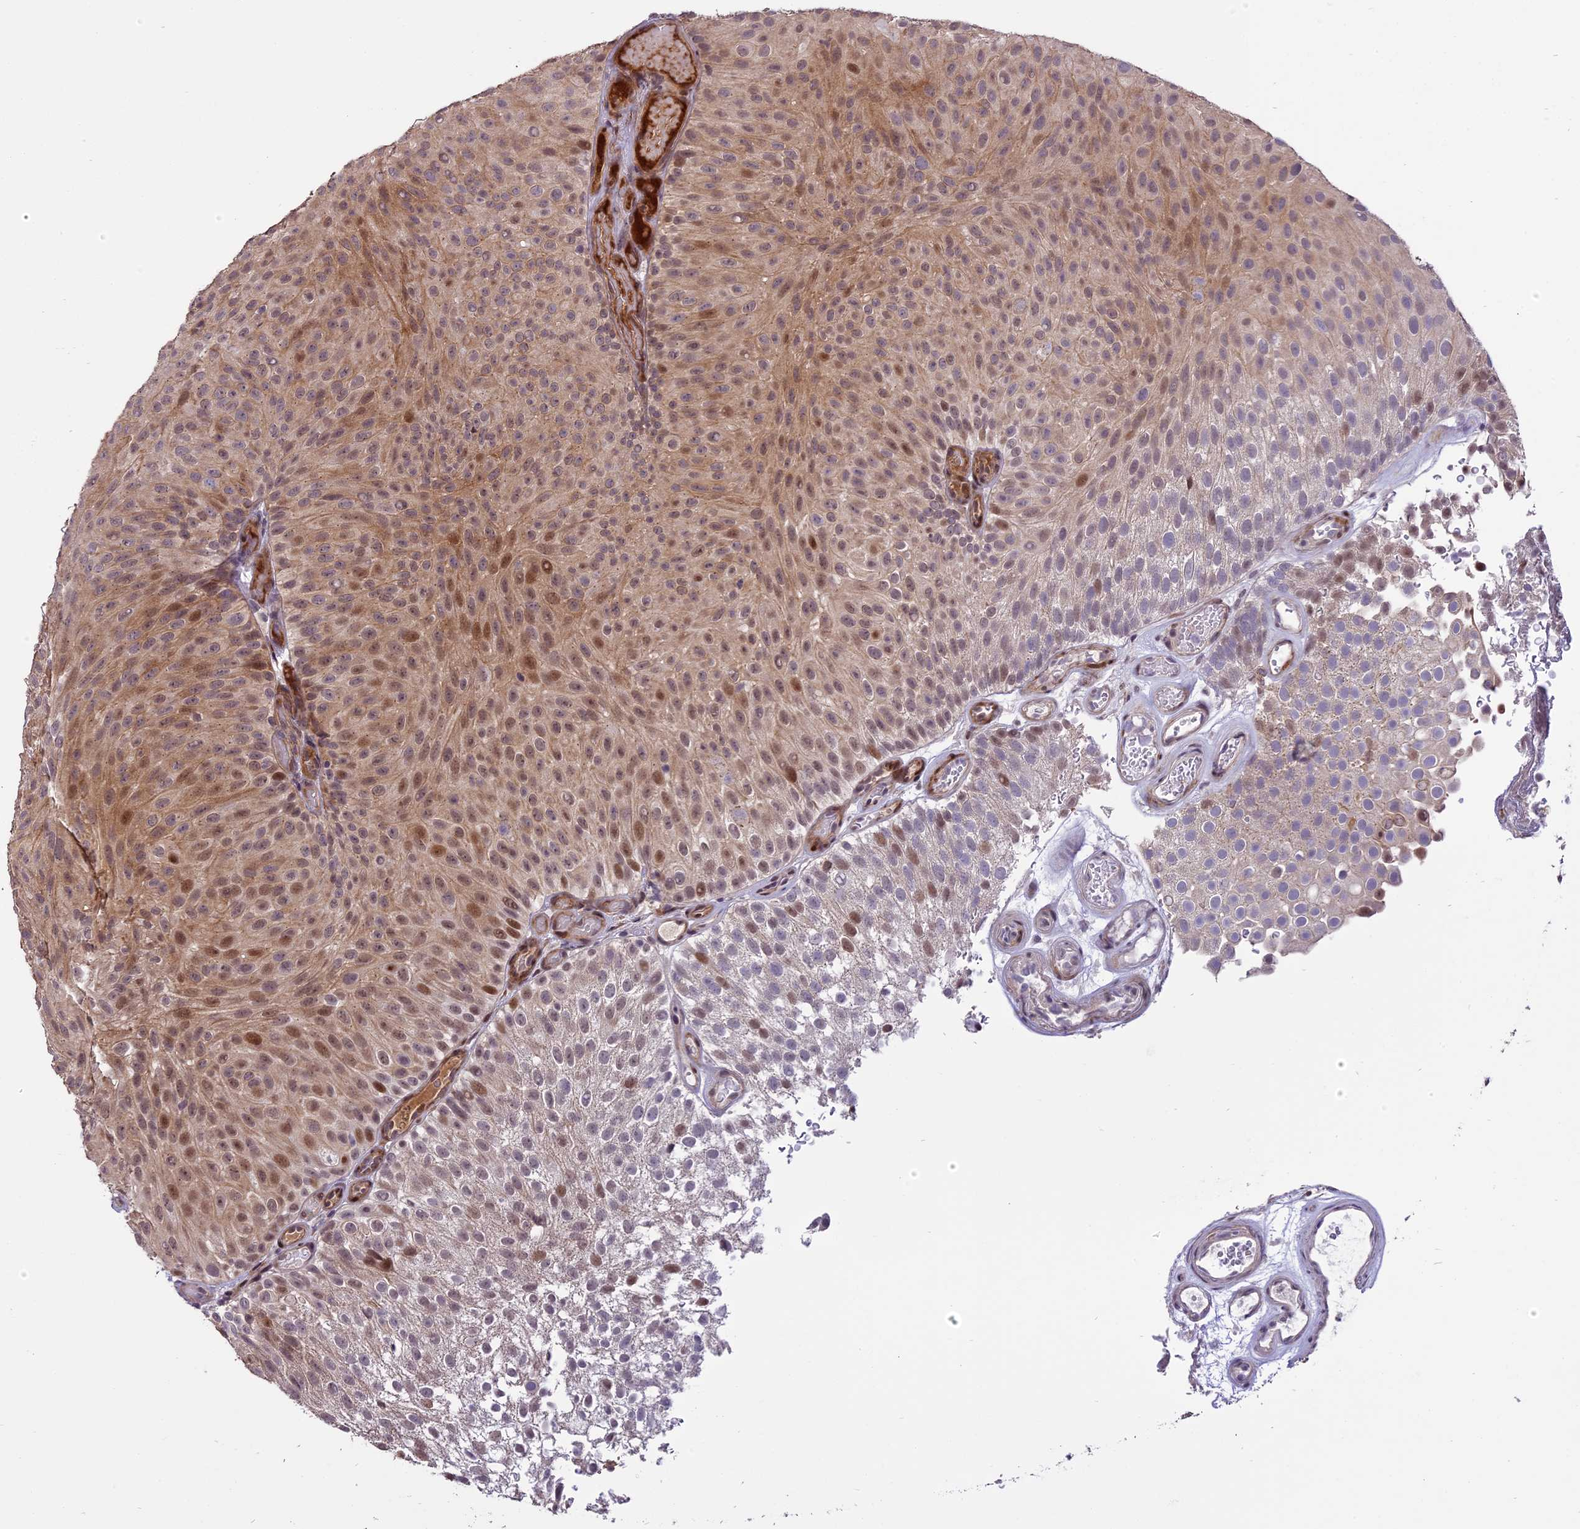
{"staining": {"intensity": "moderate", "quantity": ">75%", "location": "cytoplasmic/membranous,nuclear"}, "tissue": "urothelial cancer", "cell_type": "Tumor cells", "image_type": "cancer", "snomed": [{"axis": "morphology", "description": "Urothelial carcinoma, Low grade"}, {"axis": "topography", "description": "Urinary bladder"}], "caption": "Tumor cells demonstrate moderate cytoplasmic/membranous and nuclear expression in about >75% of cells in low-grade urothelial carcinoma.", "gene": "ENHO", "patient": {"sex": "male", "age": 78}}